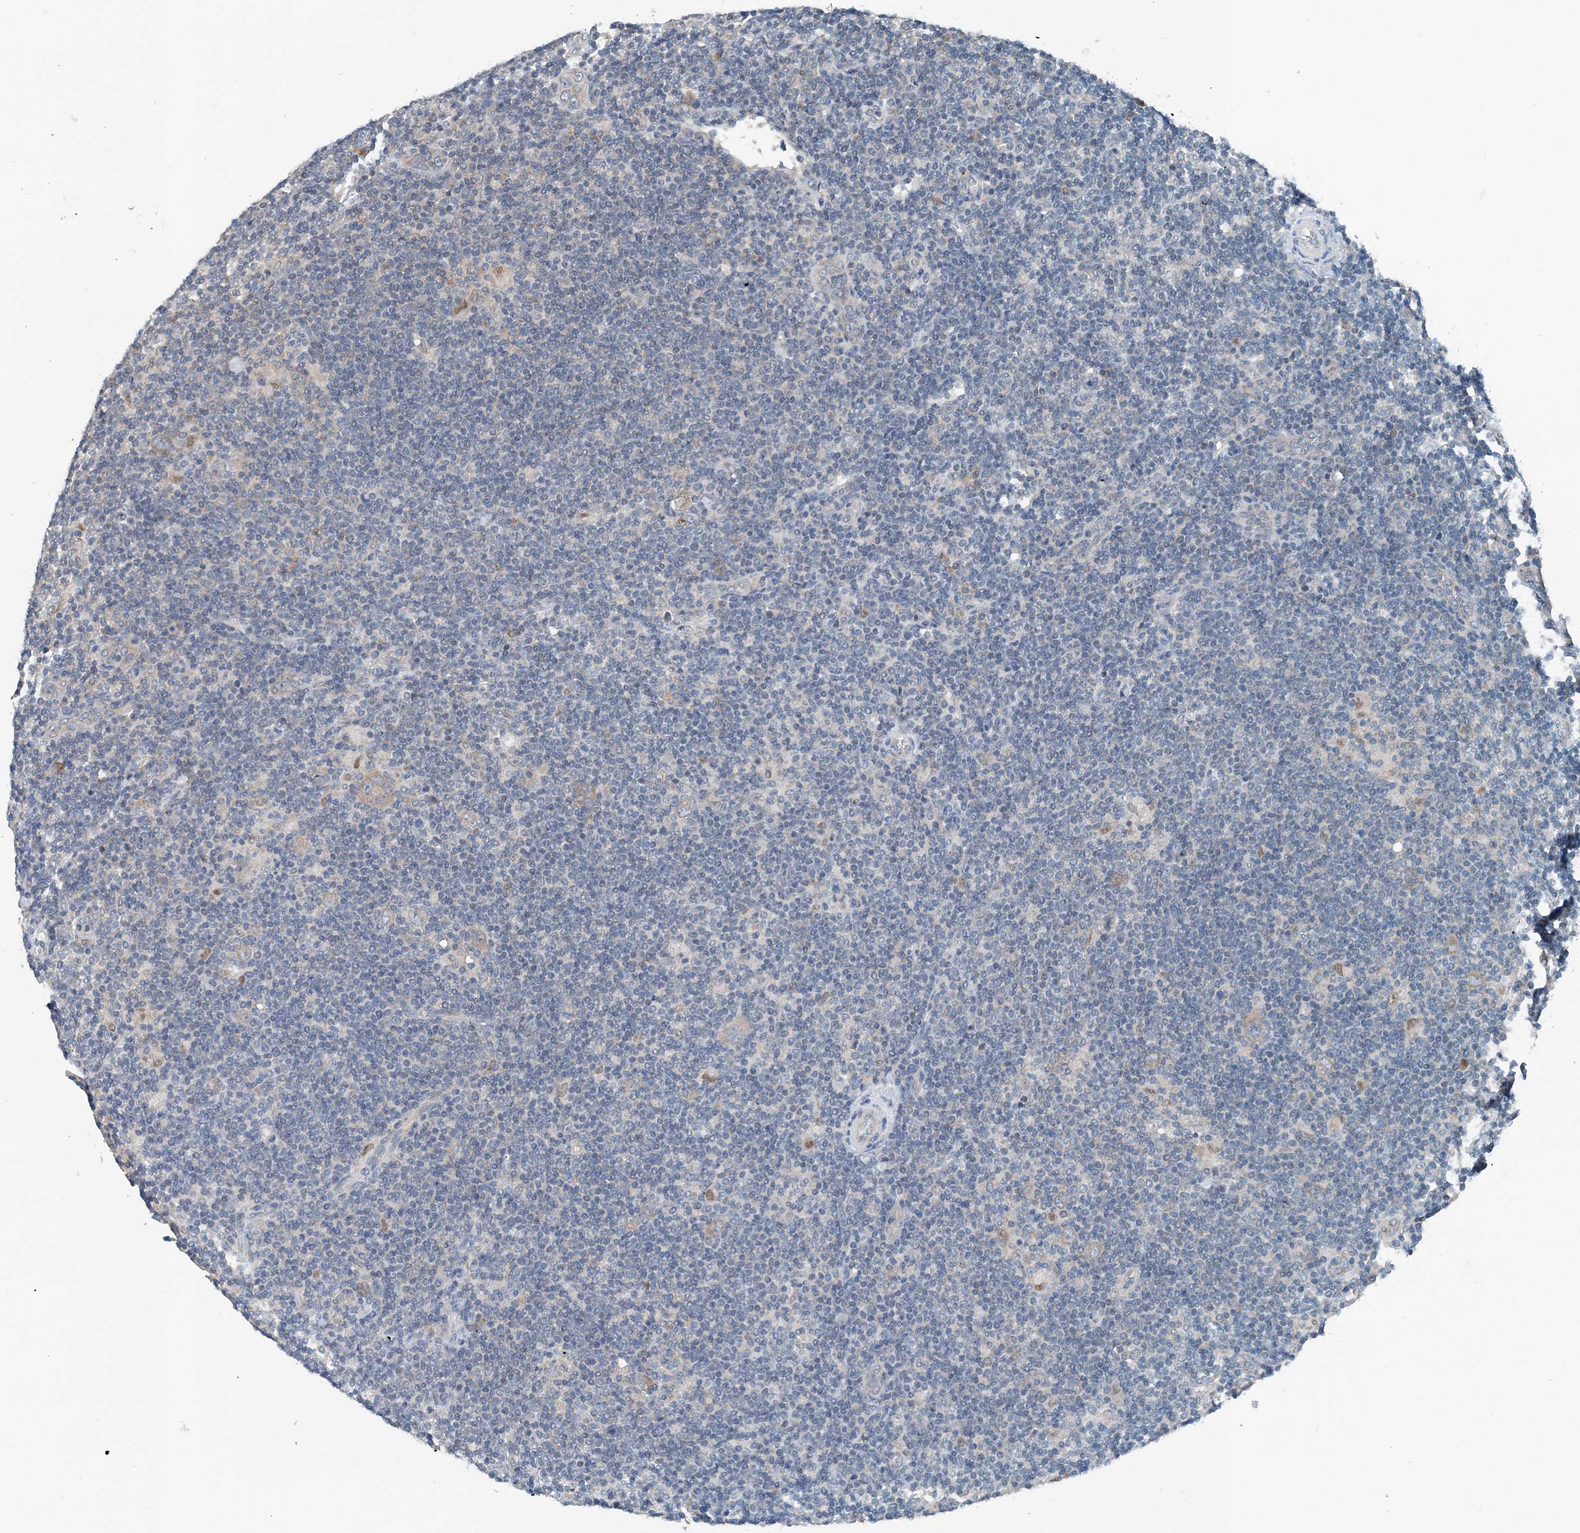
{"staining": {"intensity": "weak", "quantity": "25%-75%", "location": "cytoplasmic/membranous"}, "tissue": "lymphoma", "cell_type": "Tumor cells", "image_type": "cancer", "snomed": [{"axis": "morphology", "description": "Hodgkin's disease, NOS"}, {"axis": "topography", "description": "Lymph node"}], "caption": "Immunohistochemical staining of human lymphoma shows low levels of weak cytoplasmic/membranous protein positivity in about 25%-75% of tumor cells.", "gene": "EEF1A2", "patient": {"sex": "female", "age": 57}}